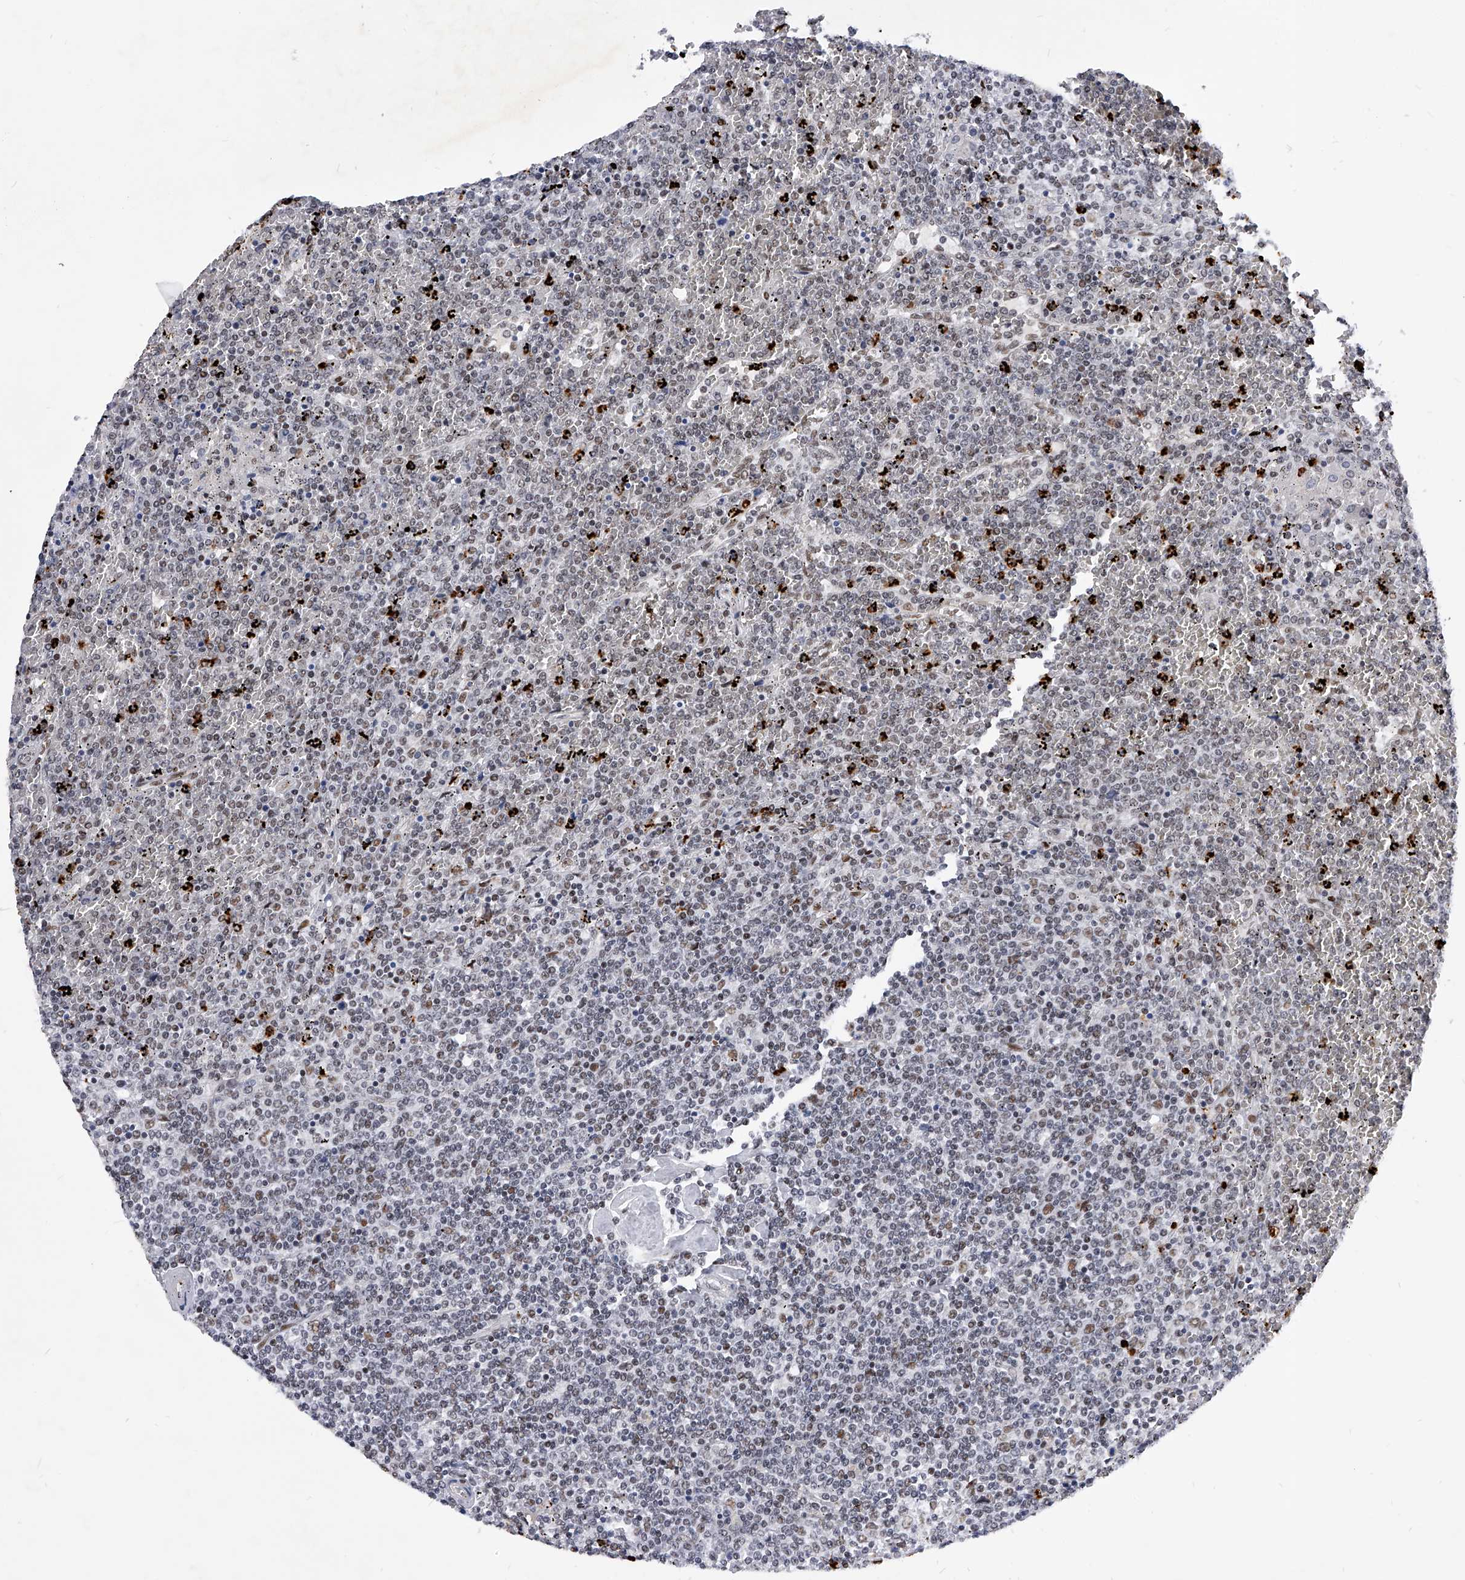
{"staining": {"intensity": "weak", "quantity": ">75%", "location": "nuclear"}, "tissue": "lymphoma", "cell_type": "Tumor cells", "image_type": "cancer", "snomed": [{"axis": "morphology", "description": "Malignant lymphoma, non-Hodgkin's type, Low grade"}, {"axis": "topography", "description": "Spleen"}], "caption": "High-magnification brightfield microscopy of malignant lymphoma, non-Hodgkin's type (low-grade) stained with DAB (3,3'-diaminobenzidine) (brown) and counterstained with hematoxylin (blue). tumor cells exhibit weak nuclear positivity is seen in approximately>75% of cells.", "gene": "TESK2", "patient": {"sex": "female", "age": 19}}